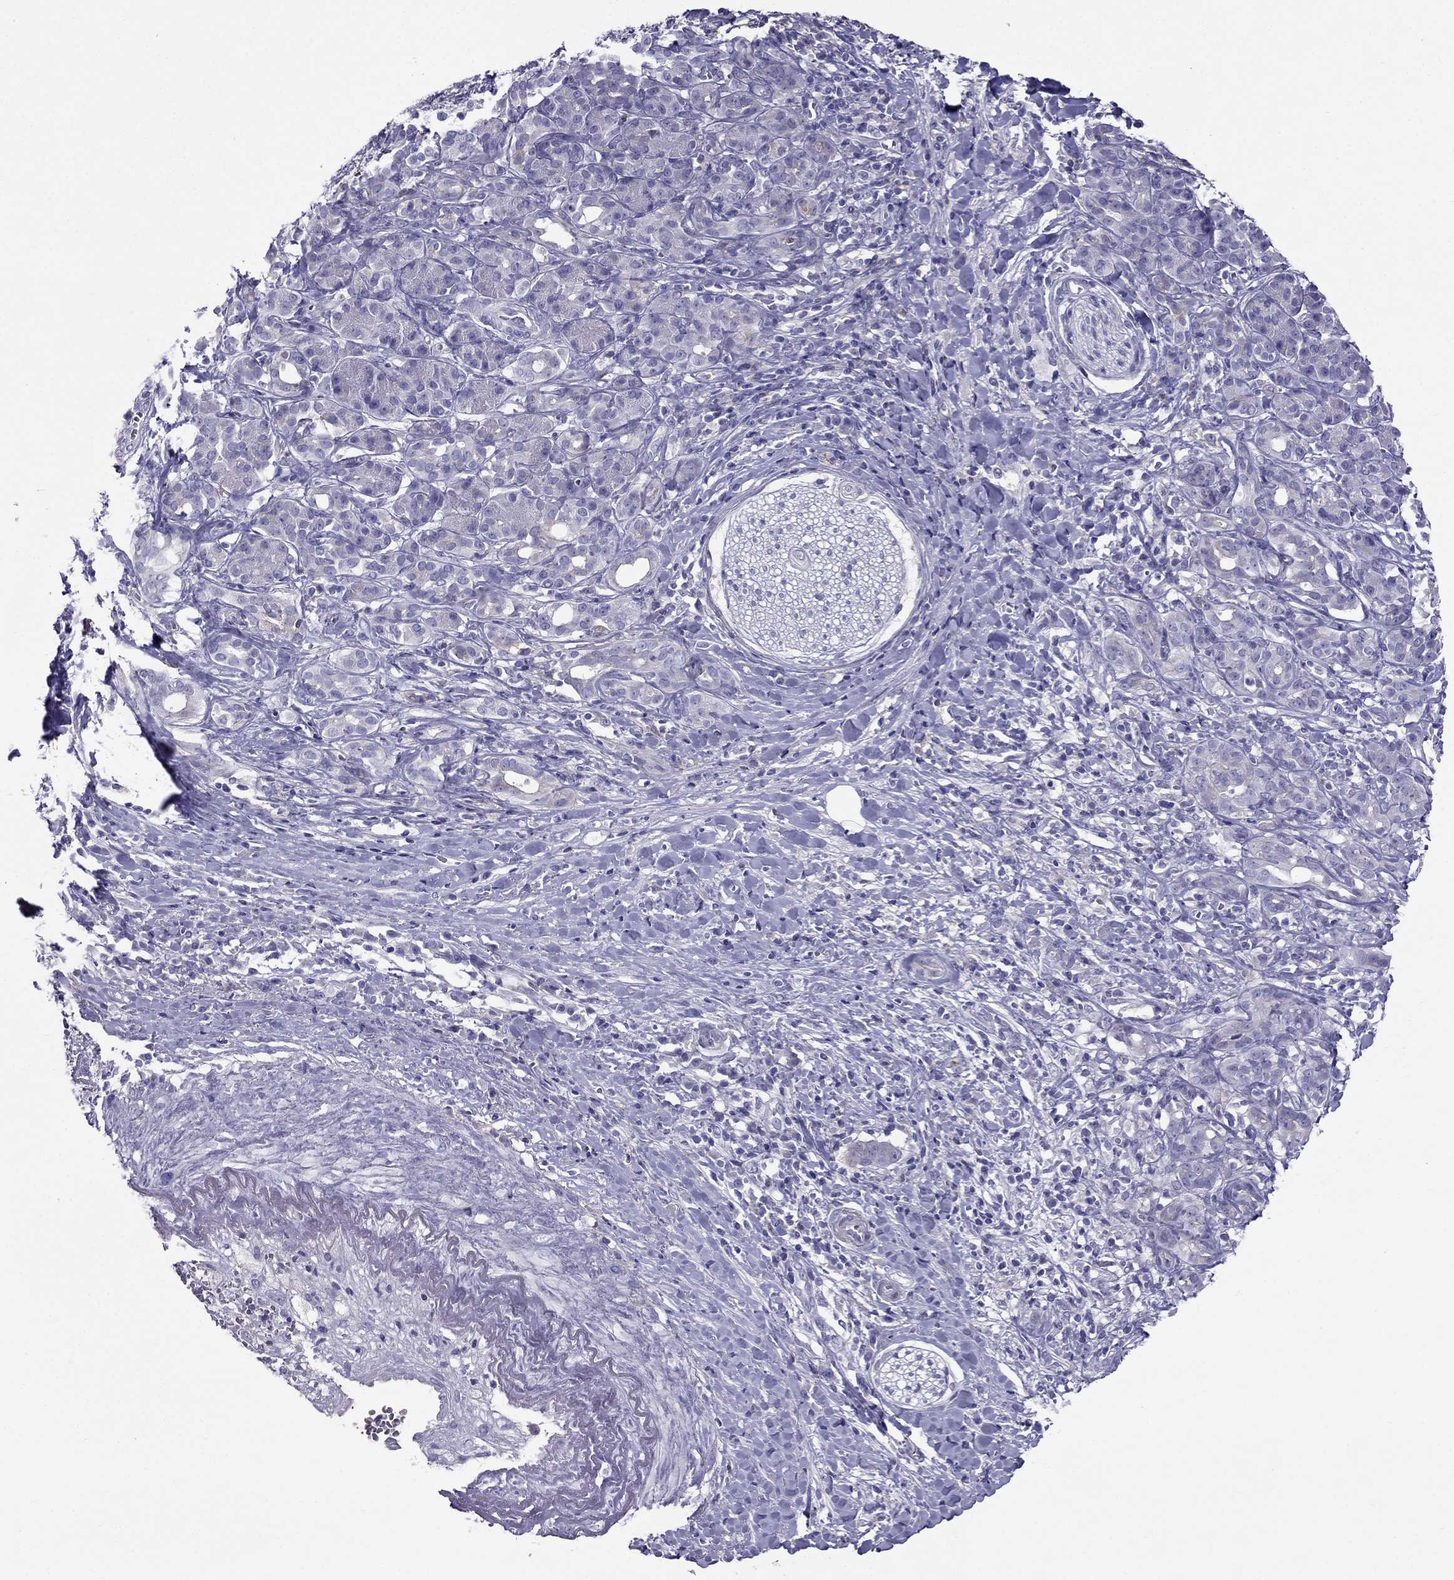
{"staining": {"intensity": "negative", "quantity": "none", "location": "none"}, "tissue": "pancreatic cancer", "cell_type": "Tumor cells", "image_type": "cancer", "snomed": [{"axis": "morphology", "description": "Adenocarcinoma, NOS"}, {"axis": "topography", "description": "Pancreas"}], "caption": "Tumor cells show no significant protein staining in pancreatic cancer (adenocarcinoma).", "gene": "TBC1D21", "patient": {"sex": "male", "age": 61}}